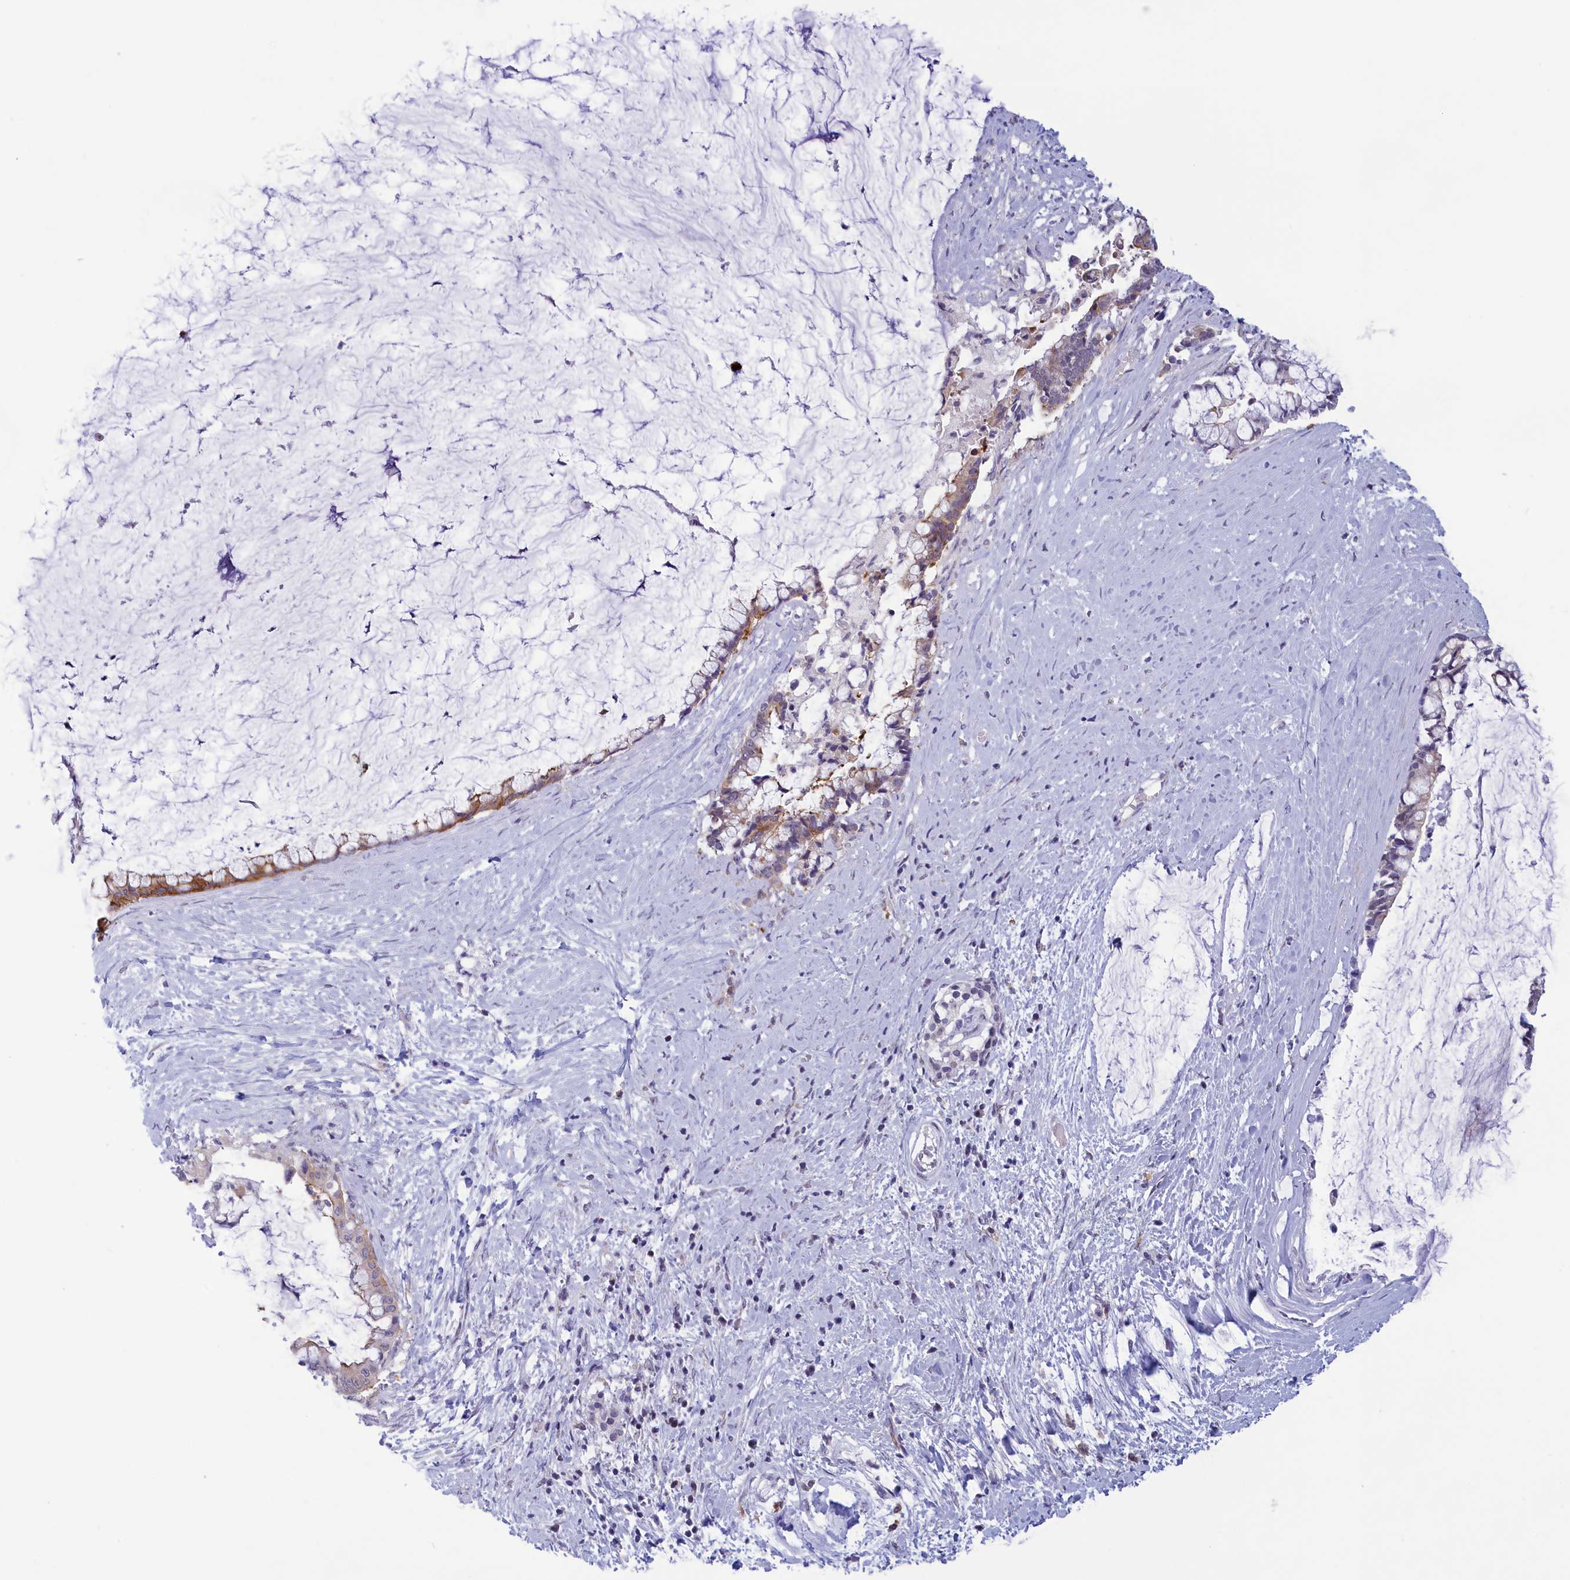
{"staining": {"intensity": "weak", "quantity": "25%-75%", "location": "cytoplasmic/membranous"}, "tissue": "pancreatic cancer", "cell_type": "Tumor cells", "image_type": "cancer", "snomed": [{"axis": "morphology", "description": "Adenocarcinoma, NOS"}, {"axis": "topography", "description": "Pancreas"}], "caption": "About 25%-75% of tumor cells in human pancreatic adenocarcinoma exhibit weak cytoplasmic/membranous protein staining as visualized by brown immunohistochemical staining.", "gene": "CORO2A", "patient": {"sex": "male", "age": 41}}